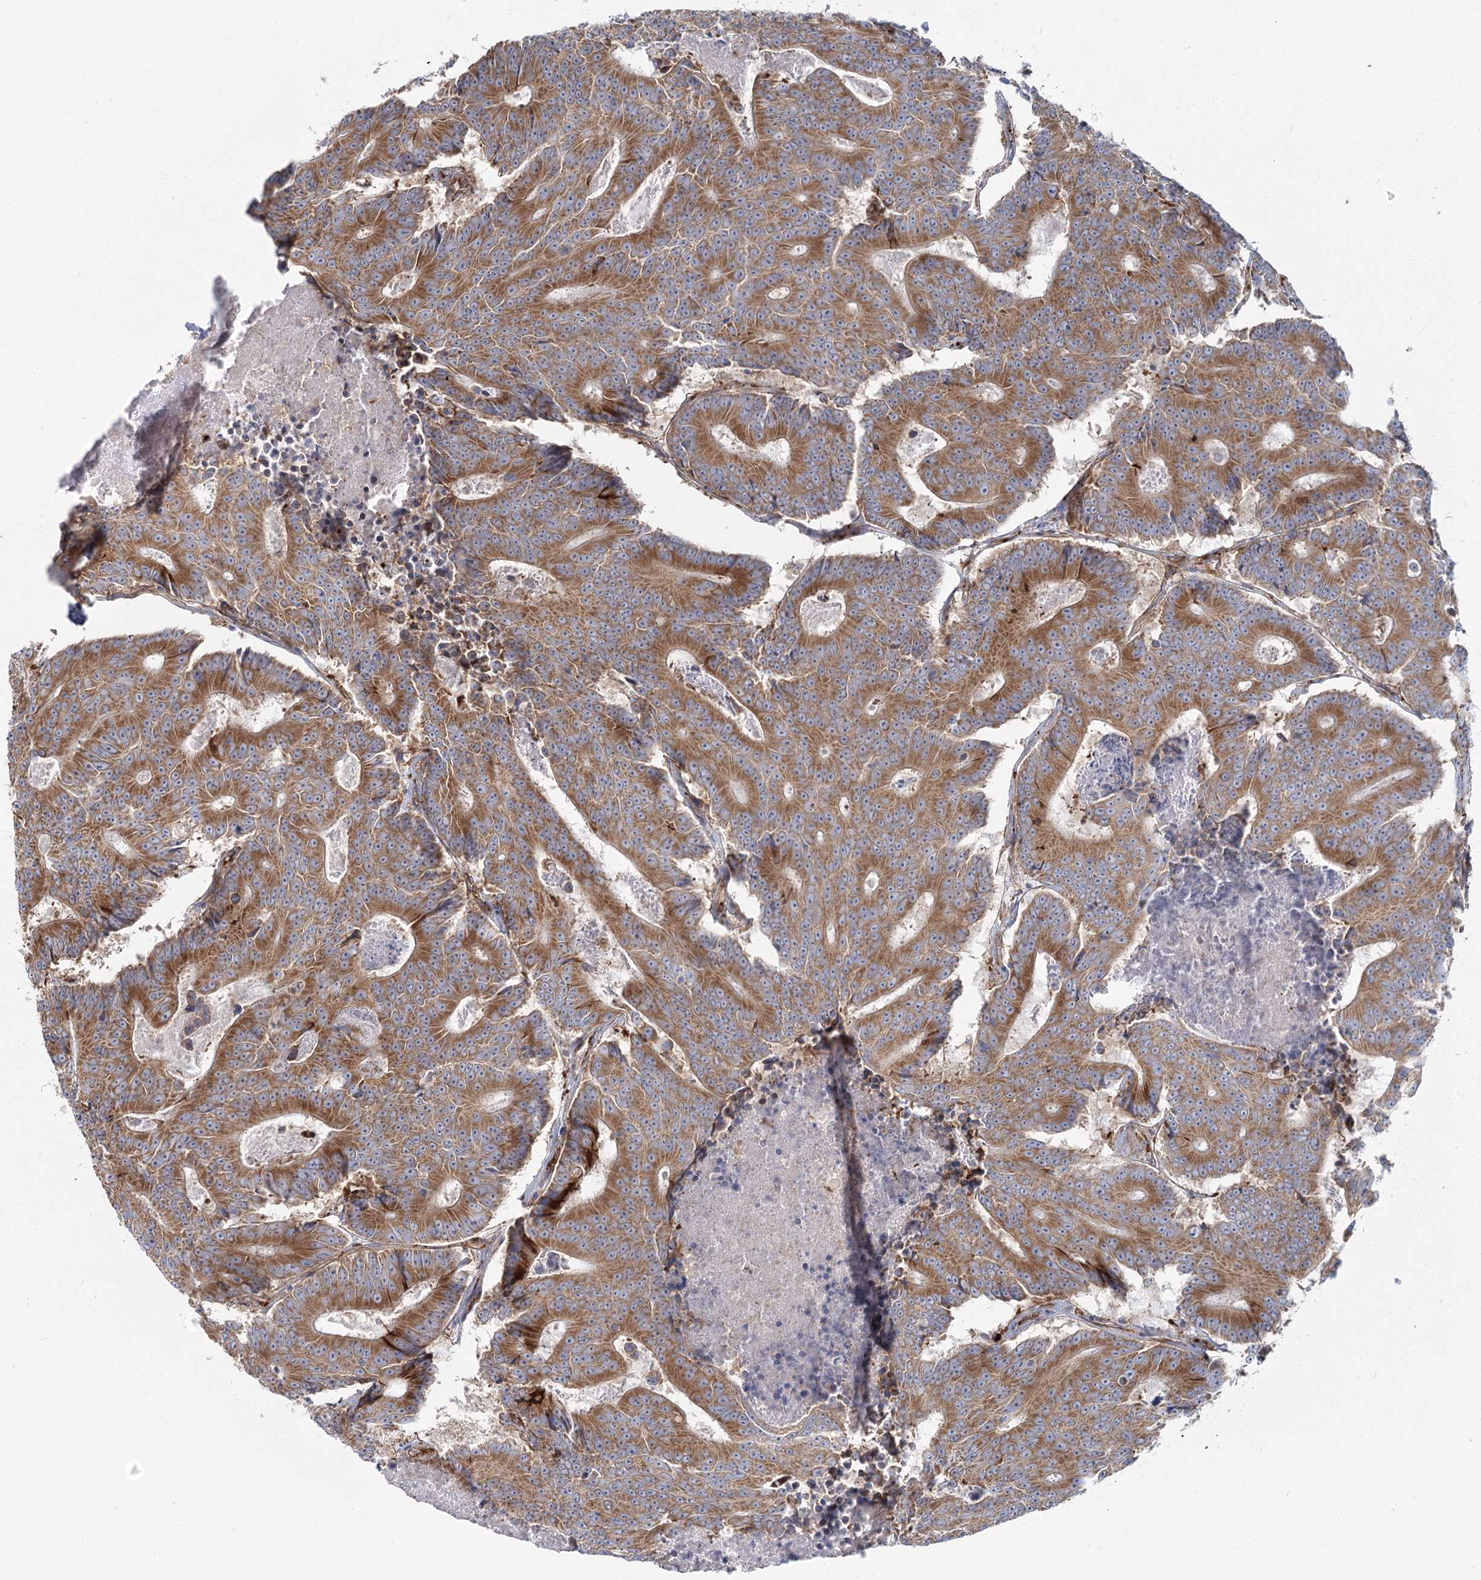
{"staining": {"intensity": "moderate", "quantity": ">75%", "location": "cytoplasmic/membranous"}, "tissue": "colorectal cancer", "cell_type": "Tumor cells", "image_type": "cancer", "snomed": [{"axis": "morphology", "description": "Adenocarcinoma, NOS"}, {"axis": "topography", "description": "Colon"}], "caption": "Colorectal cancer (adenocarcinoma) stained with immunohistochemistry shows moderate cytoplasmic/membranous staining in approximately >75% of tumor cells.", "gene": "HARS2", "patient": {"sex": "male", "age": 83}}